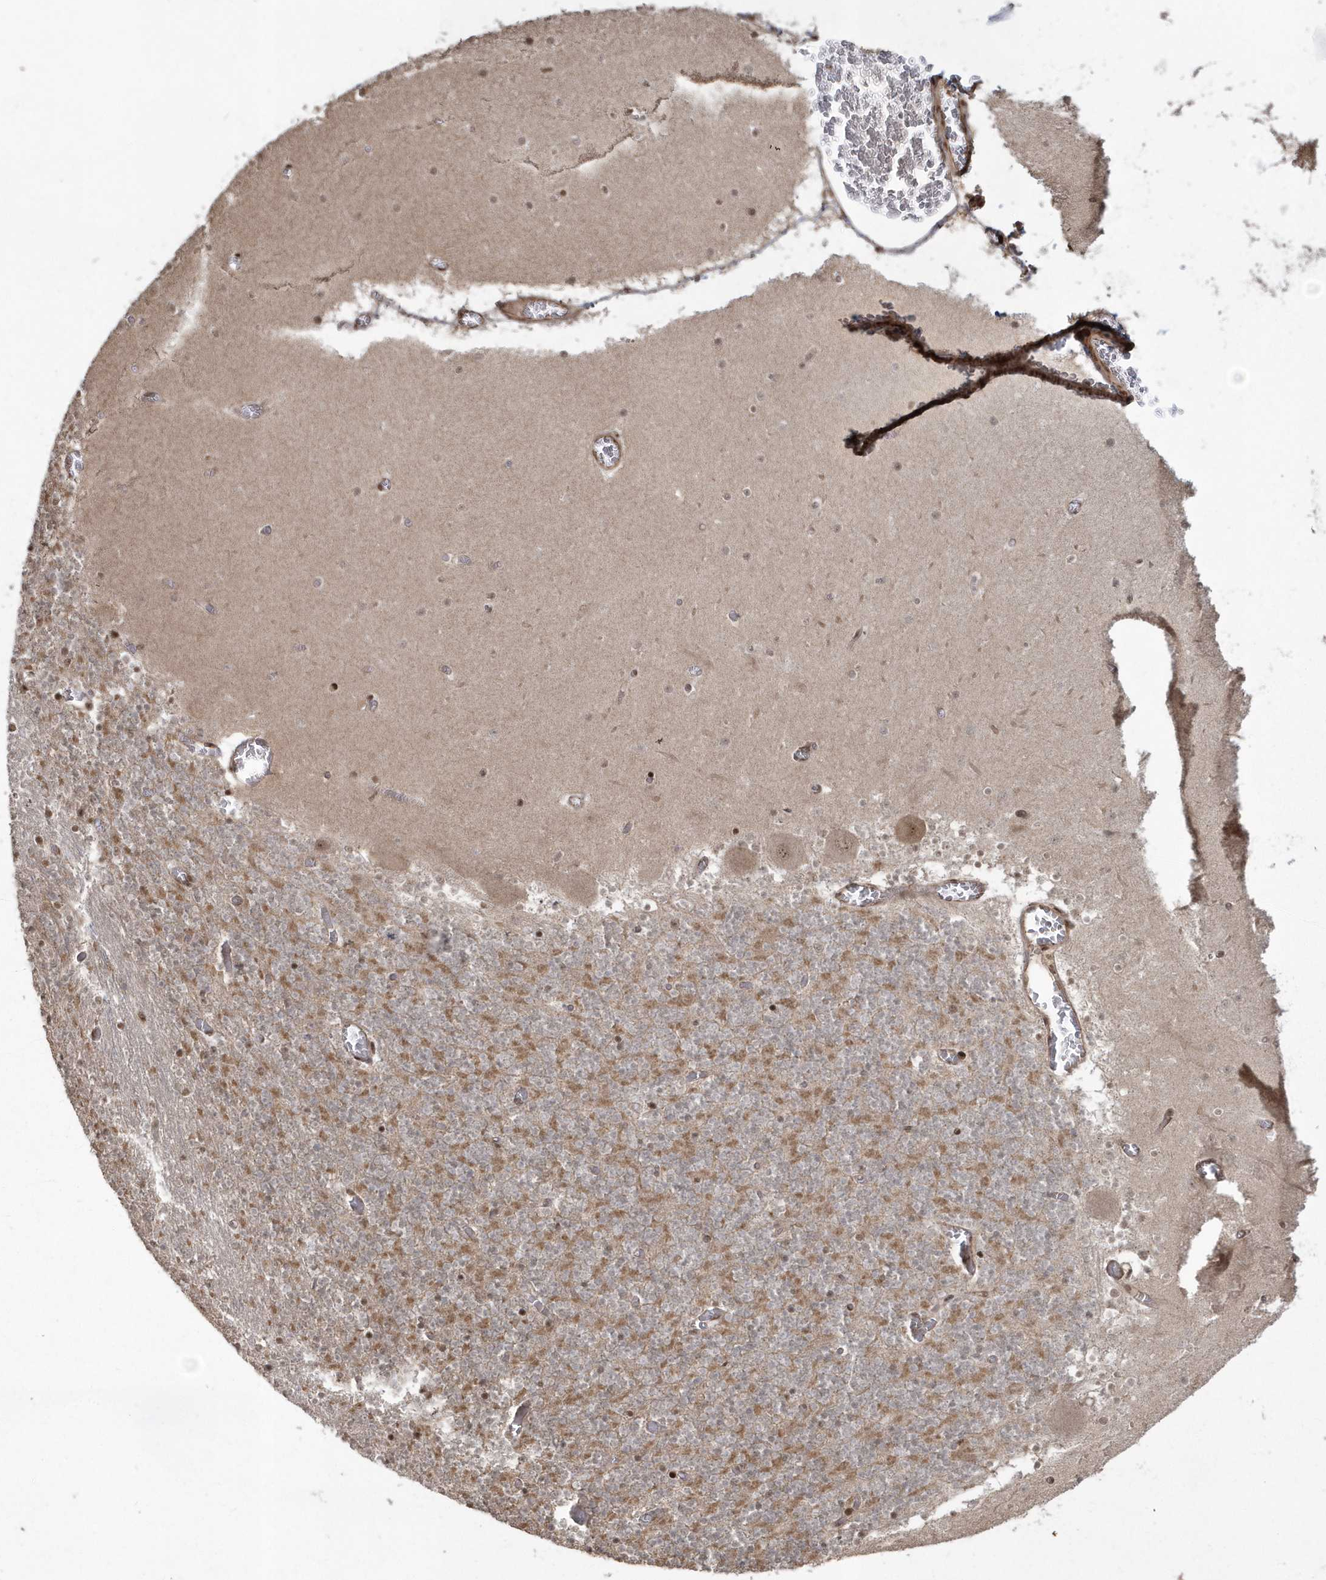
{"staining": {"intensity": "moderate", "quantity": "25%-75%", "location": "cytoplasmic/membranous,nuclear"}, "tissue": "cerebellum", "cell_type": "Cells in granular layer", "image_type": "normal", "snomed": [{"axis": "morphology", "description": "Normal tissue, NOS"}, {"axis": "topography", "description": "Cerebellum"}], "caption": "High-magnification brightfield microscopy of unremarkable cerebellum stained with DAB (brown) and counterstained with hematoxylin (blue). cells in granular layer exhibit moderate cytoplasmic/membranous,nuclear positivity is seen in approximately25%-75% of cells.", "gene": "EPB41L4A", "patient": {"sex": "female", "age": 28}}